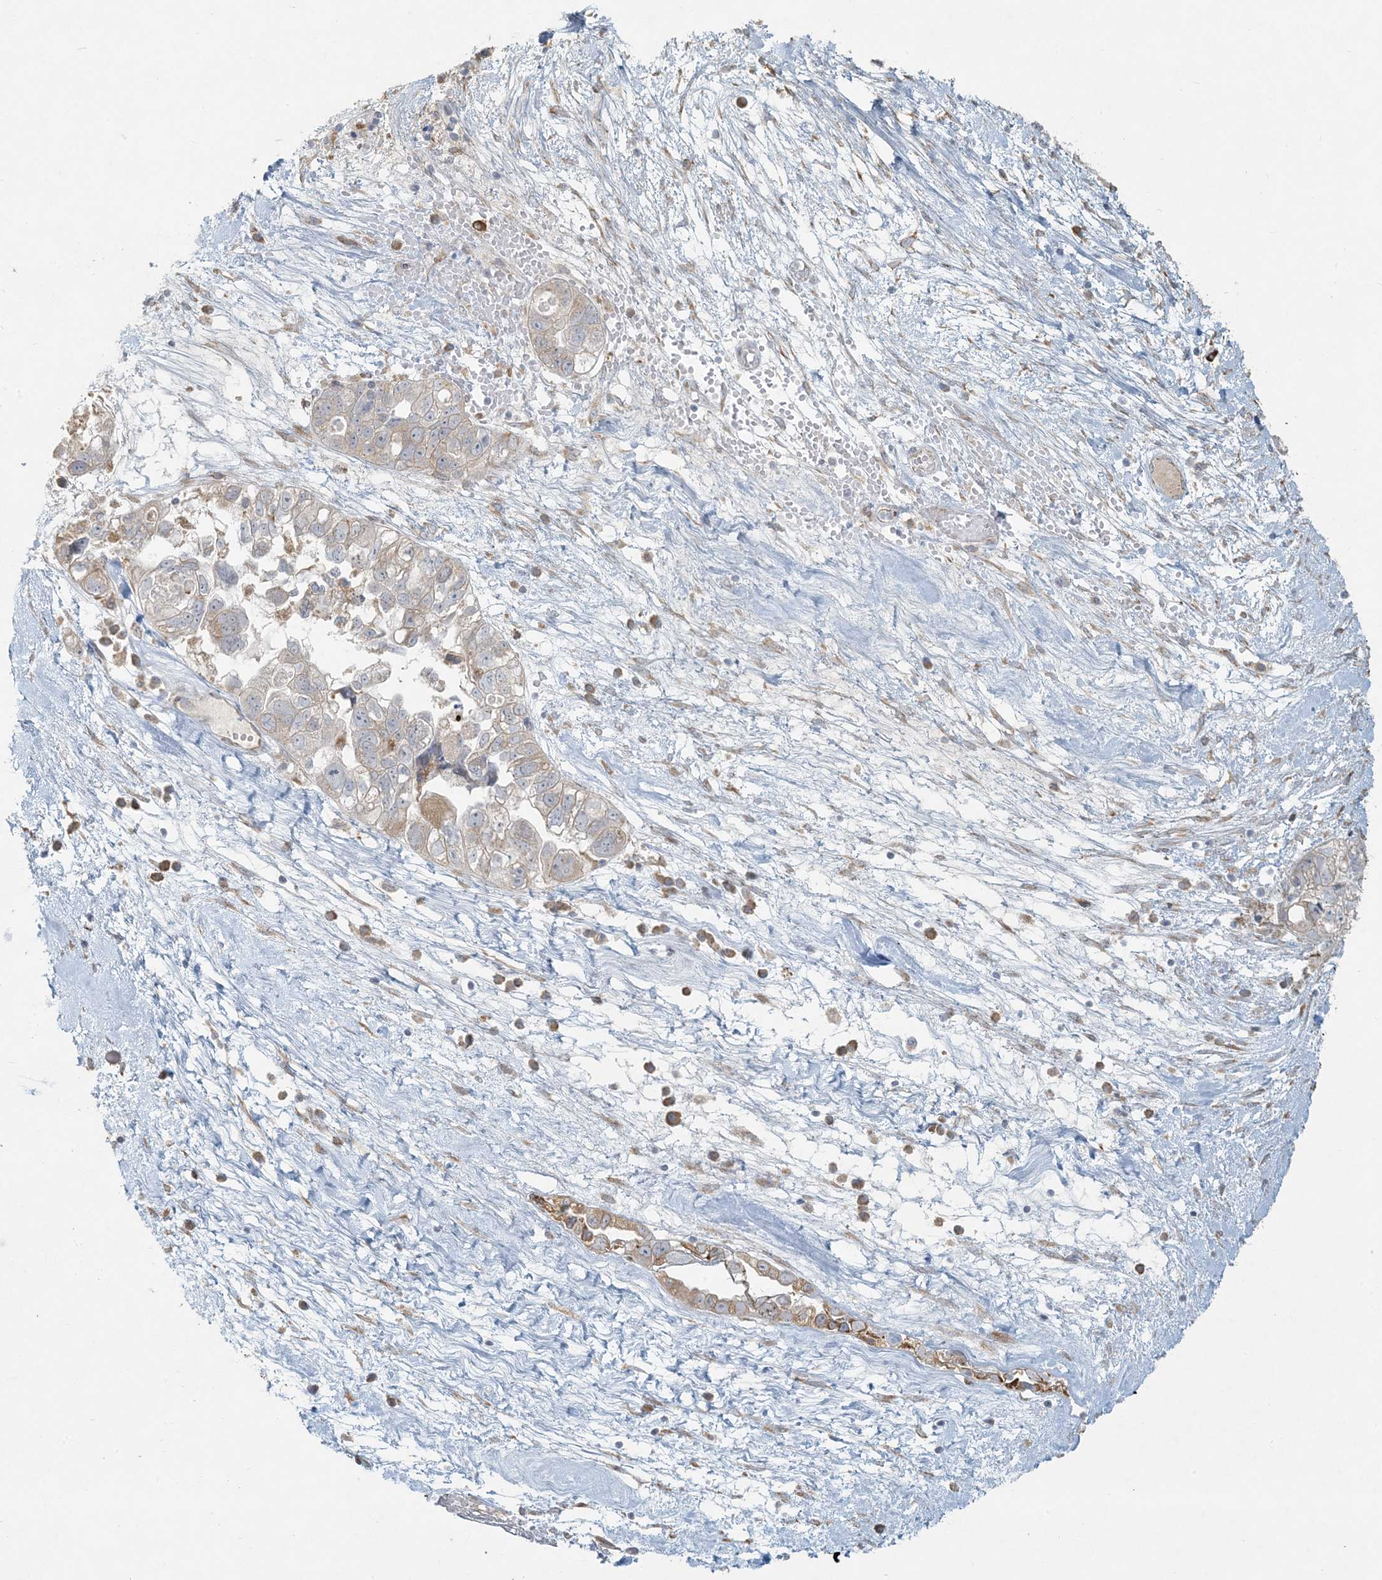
{"staining": {"intensity": "weak", "quantity": "25%-75%", "location": "cytoplasmic/membranous"}, "tissue": "ovarian cancer", "cell_type": "Tumor cells", "image_type": "cancer", "snomed": [{"axis": "morphology", "description": "Carcinoma, NOS"}, {"axis": "morphology", "description": "Cystadenocarcinoma, serous, NOS"}, {"axis": "topography", "description": "Ovary"}], "caption": "Weak cytoplasmic/membranous staining for a protein is present in approximately 25%-75% of tumor cells of ovarian cancer (carcinoma) using IHC.", "gene": "HACL1", "patient": {"sex": "female", "age": 69}}